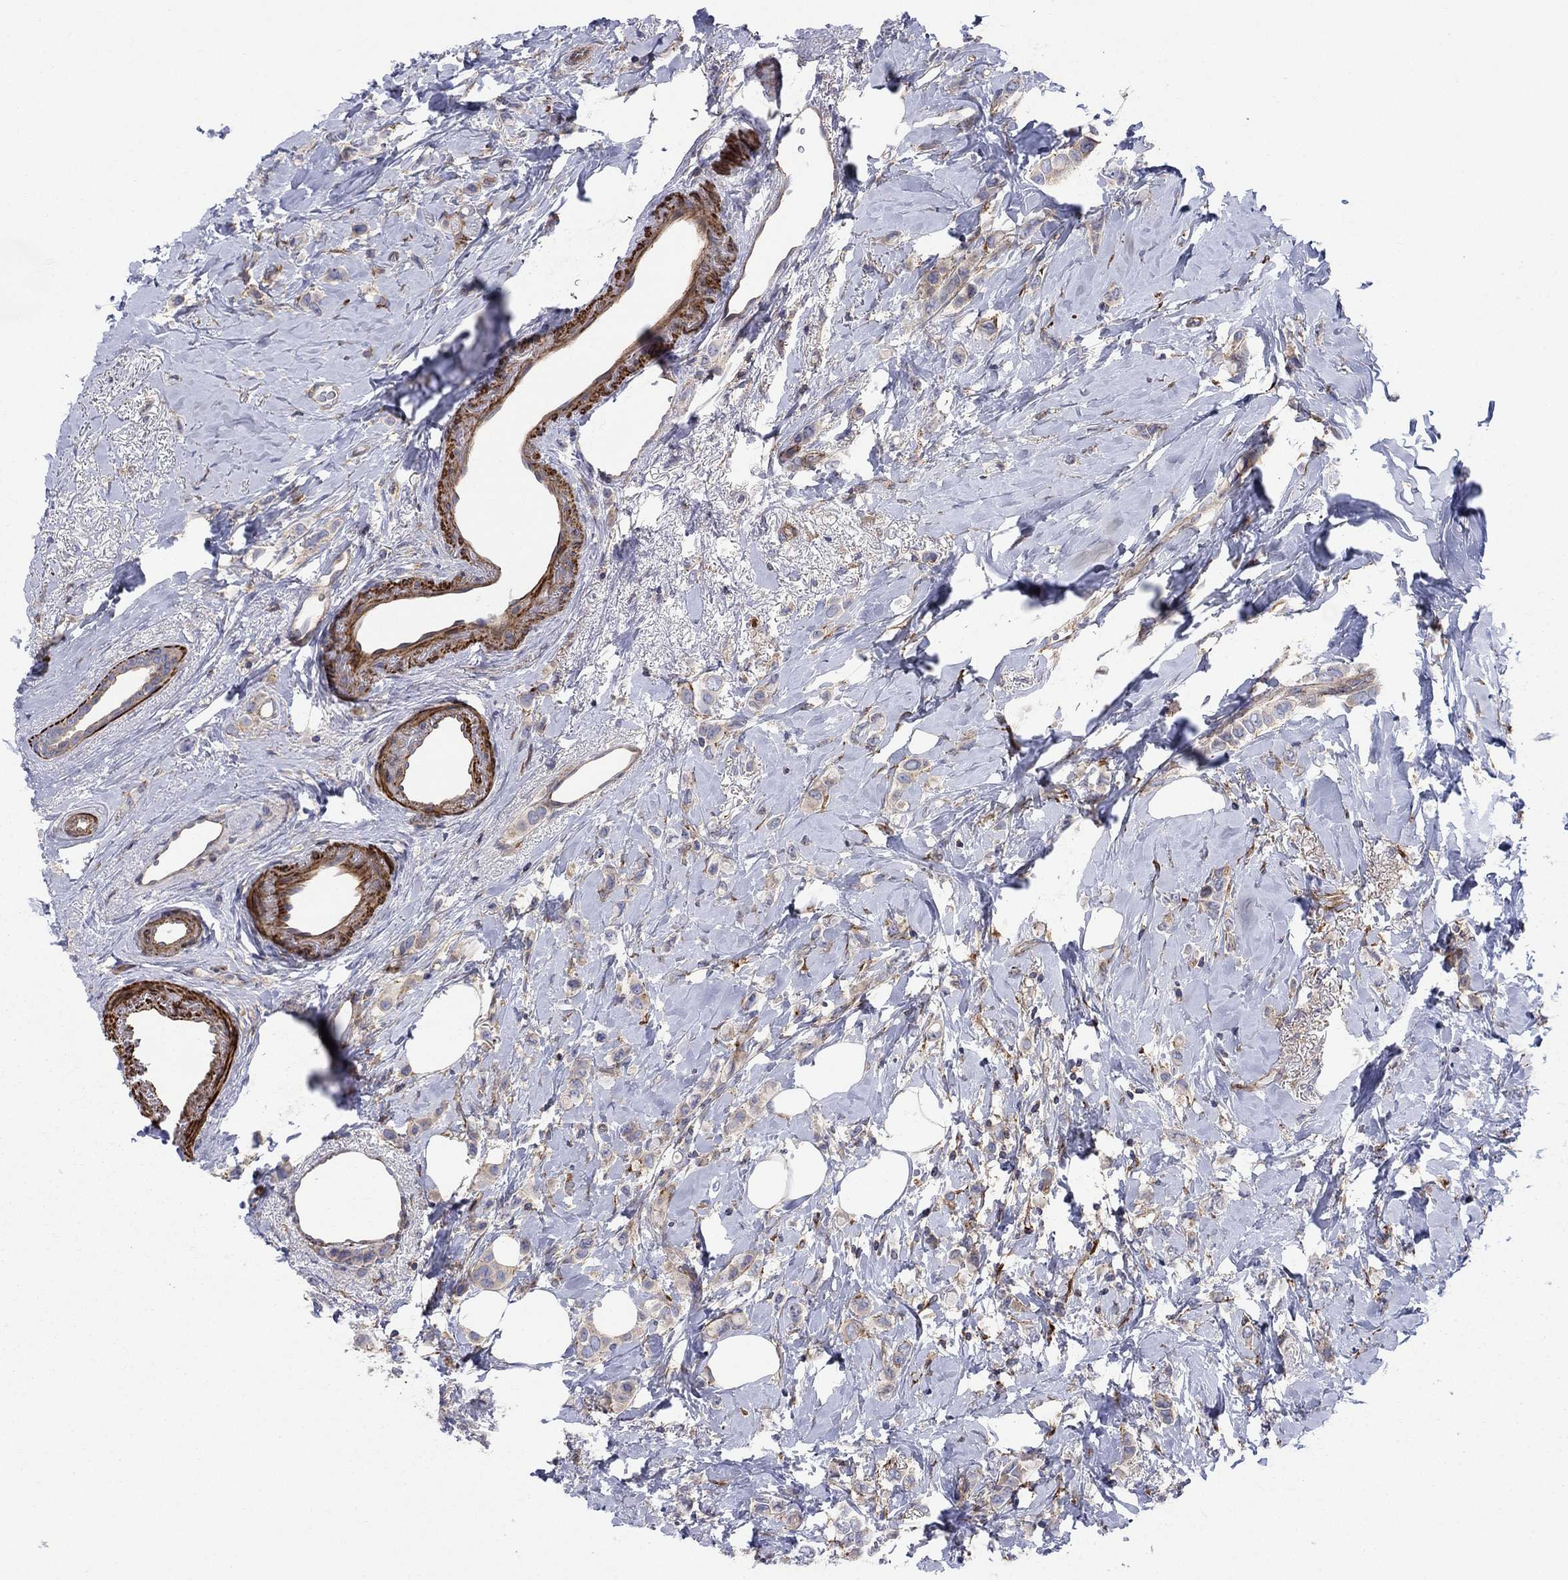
{"staining": {"intensity": "weak", "quantity": ">75%", "location": "cytoplasmic/membranous"}, "tissue": "breast cancer", "cell_type": "Tumor cells", "image_type": "cancer", "snomed": [{"axis": "morphology", "description": "Lobular carcinoma"}, {"axis": "topography", "description": "Breast"}], "caption": "Protein analysis of breast cancer tissue exhibits weak cytoplasmic/membranous staining in approximately >75% of tumor cells.", "gene": "PAG1", "patient": {"sex": "female", "age": 66}}